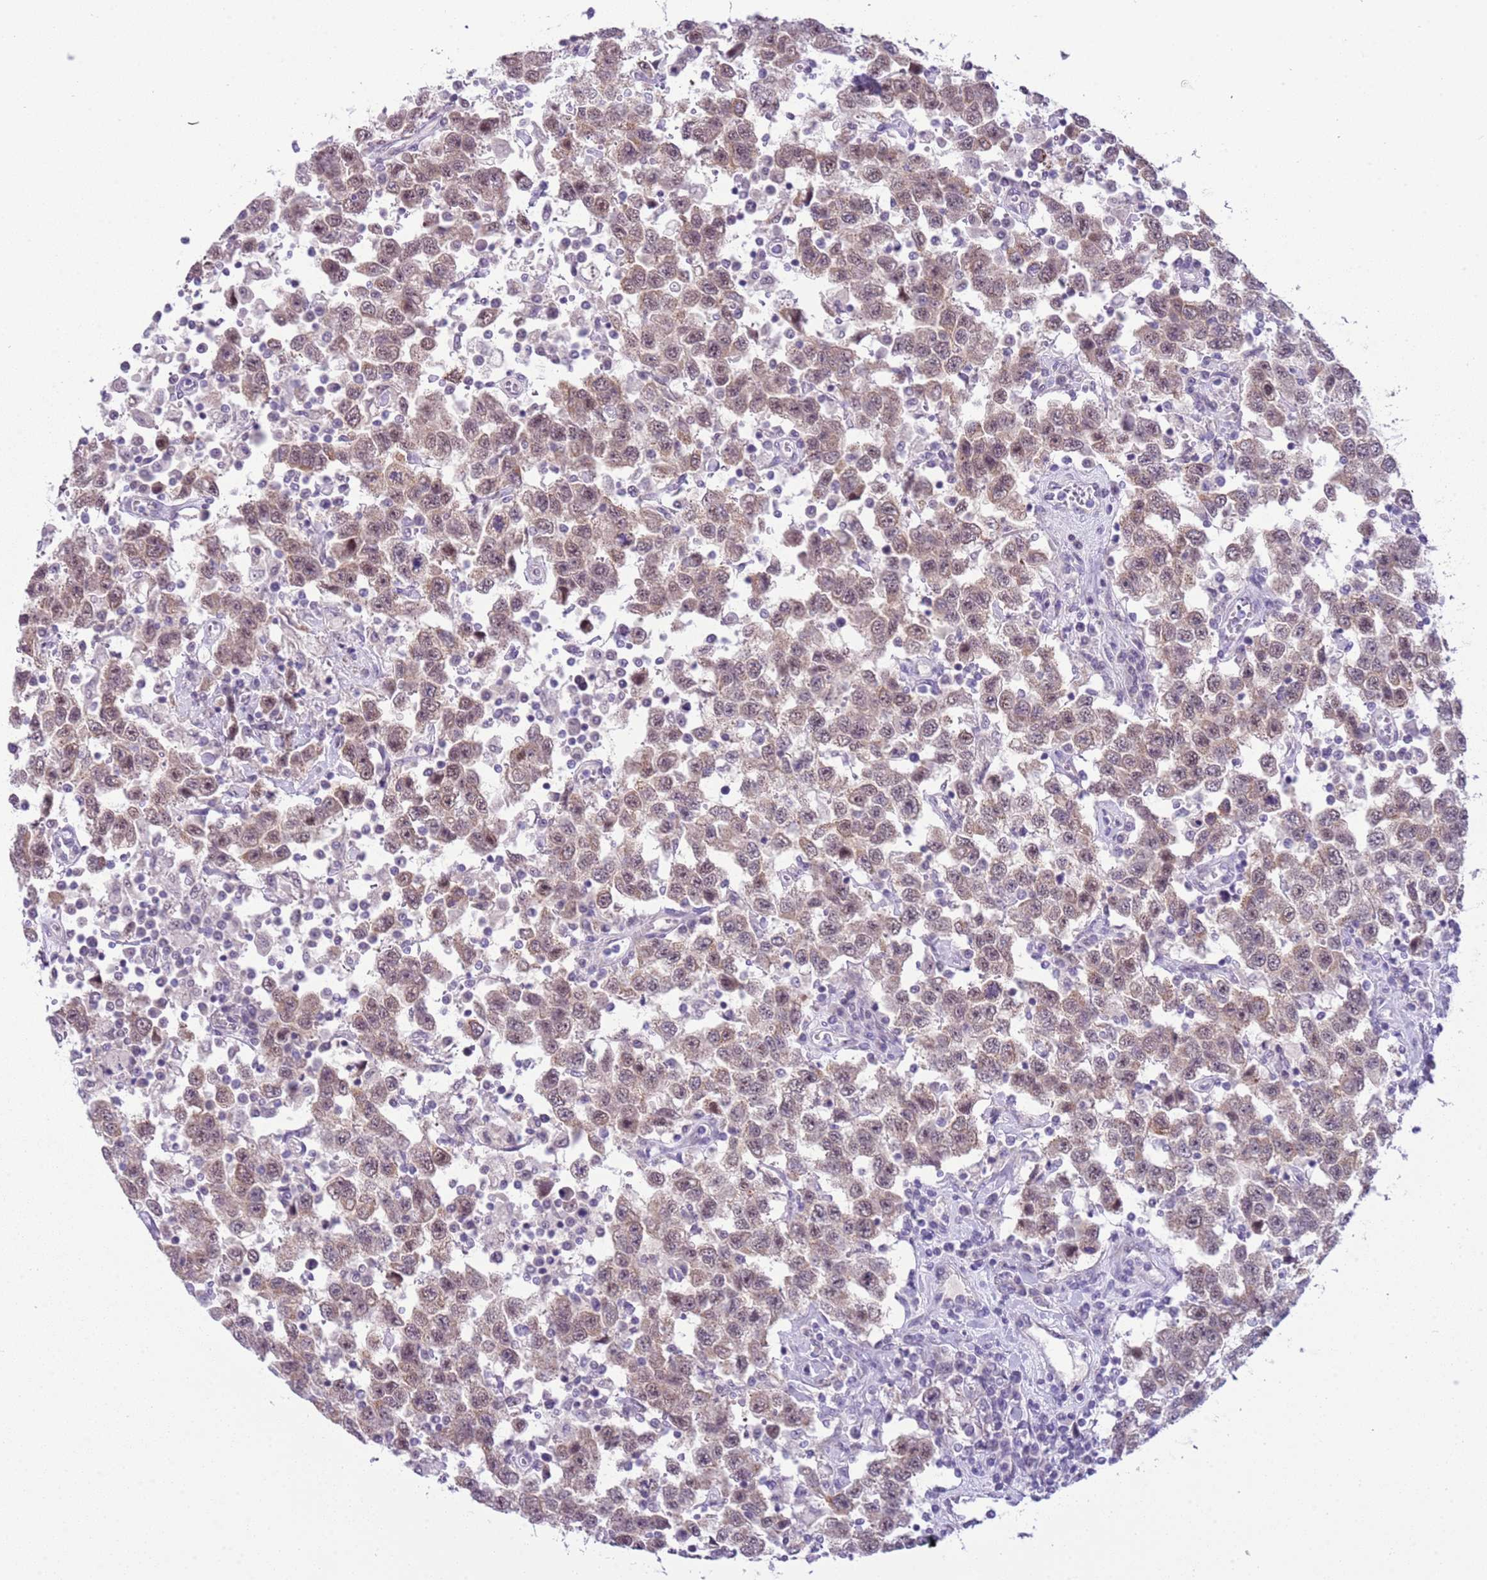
{"staining": {"intensity": "weak", "quantity": ">75%", "location": "cytoplasmic/membranous,nuclear"}, "tissue": "testis cancer", "cell_type": "Tumor cells", "image_type": "cancer", "snomed": [{"axis": "morphology", "description": "Seminoma, NOS"}, {"axis": "topography", "description": "Testis"}], "caption": "Seminoma (testis) stained with DAB immunohistochemistry (IHC) exhibits low levels of weak cytoplasmic/membranous and nuclear expression in approximately >75% of tumor cells.", "gene": "FAM120C", "patient": {"sex": "male", "age": 41}}